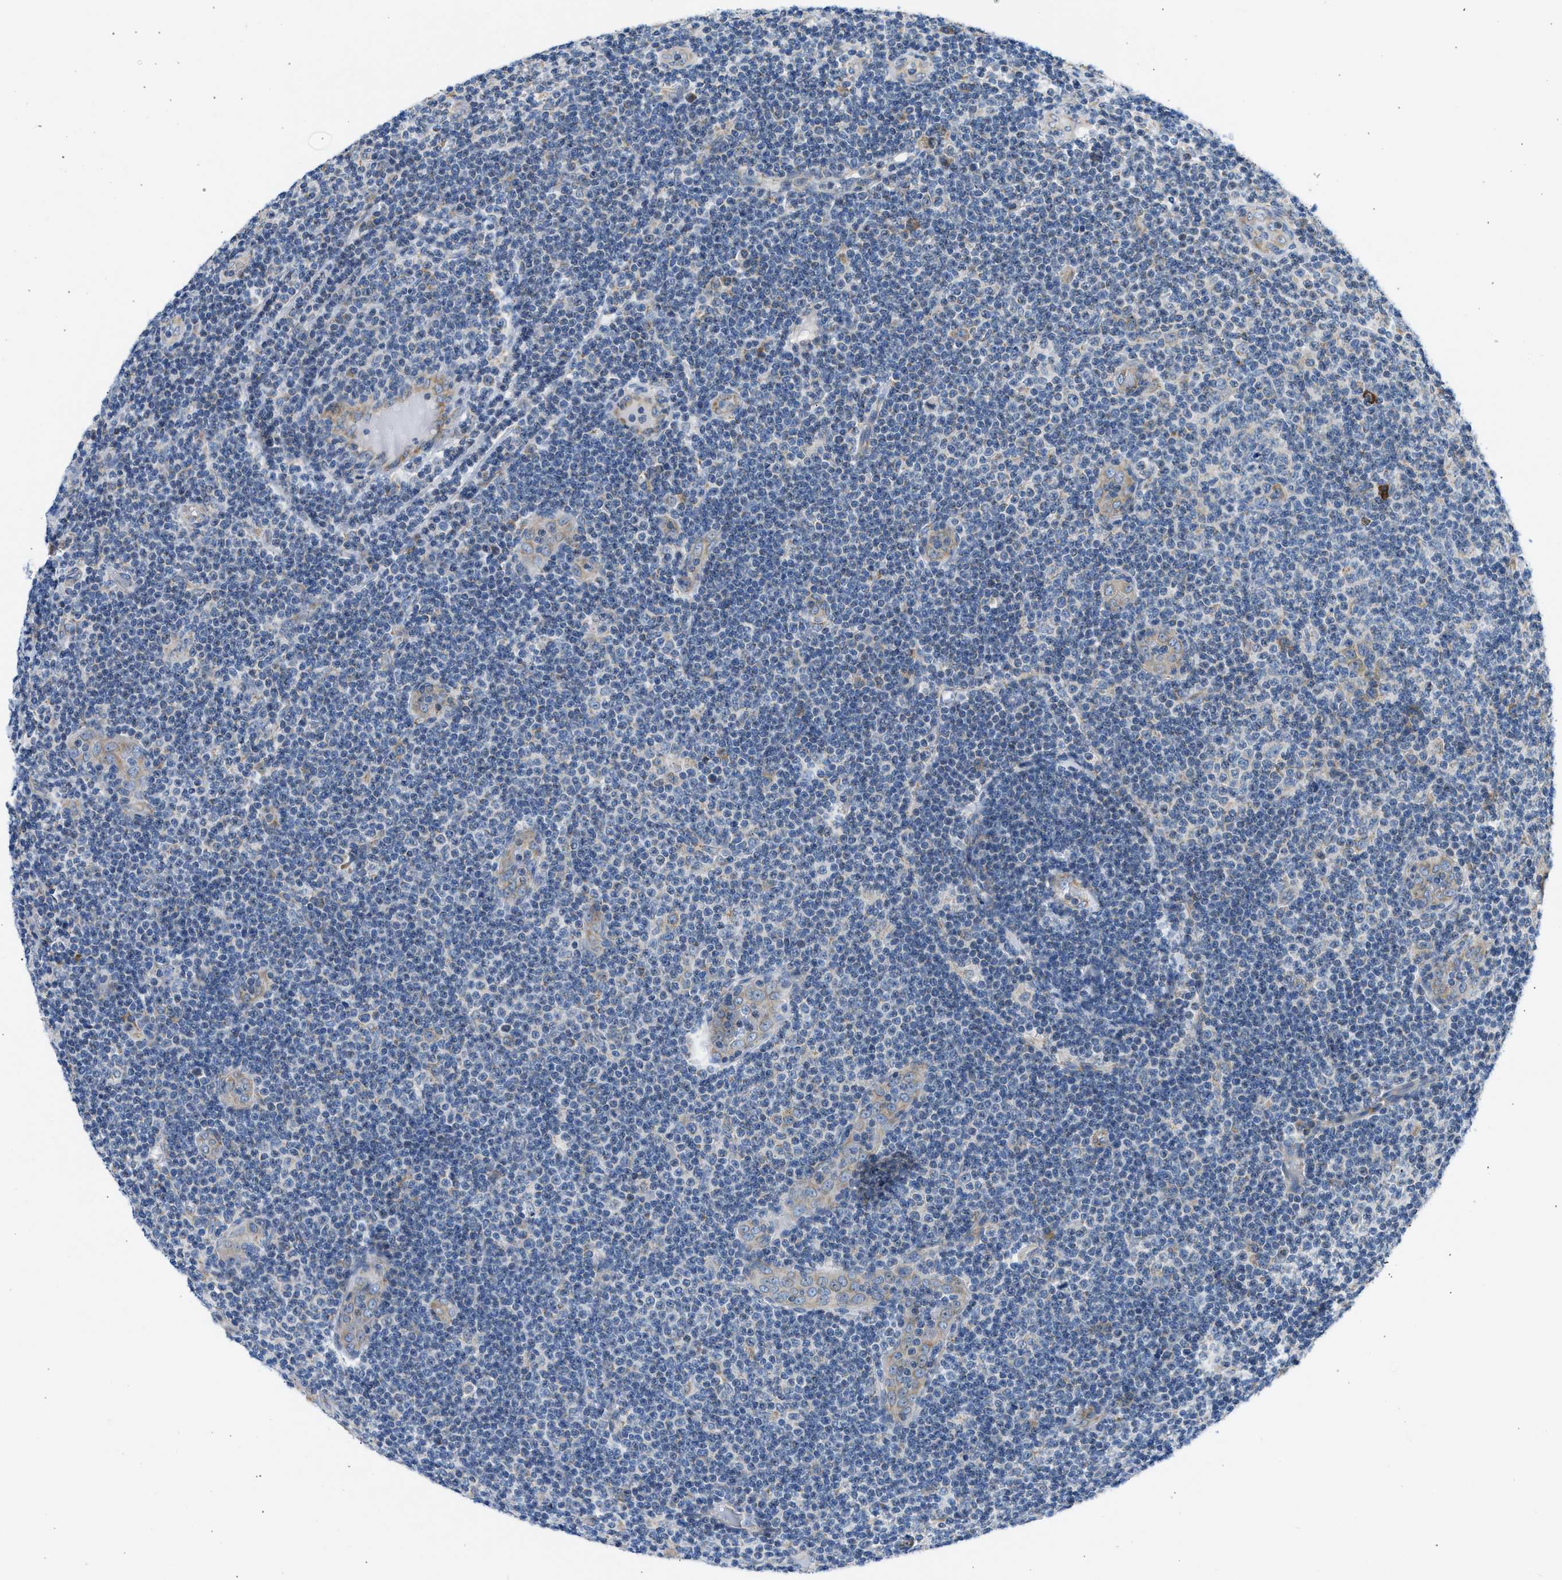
{"staining": {"intensity": "weak", "quantity": "<25%", "location": "cytoplasmic/membranous"}, "tissue": "lymphoma", "cell_type": "Tumor cells", "image_type": "cancer", "snomed": [{"axis": "morphology", "description": "Malignant lymphoma, non-Hodgkin's type, Low grade"}, {"axis": "topography", "description": "Lymph node"}], "caption": "High power microscopy photomicrograph of an immunohistochemistry image of malignant lymphoma, non-Hodgkin's type (low-grade), revealing no significant expression in tumor cells.", "gene": "CAMKK2", "patient": {"sex": "male", "age": 83}}